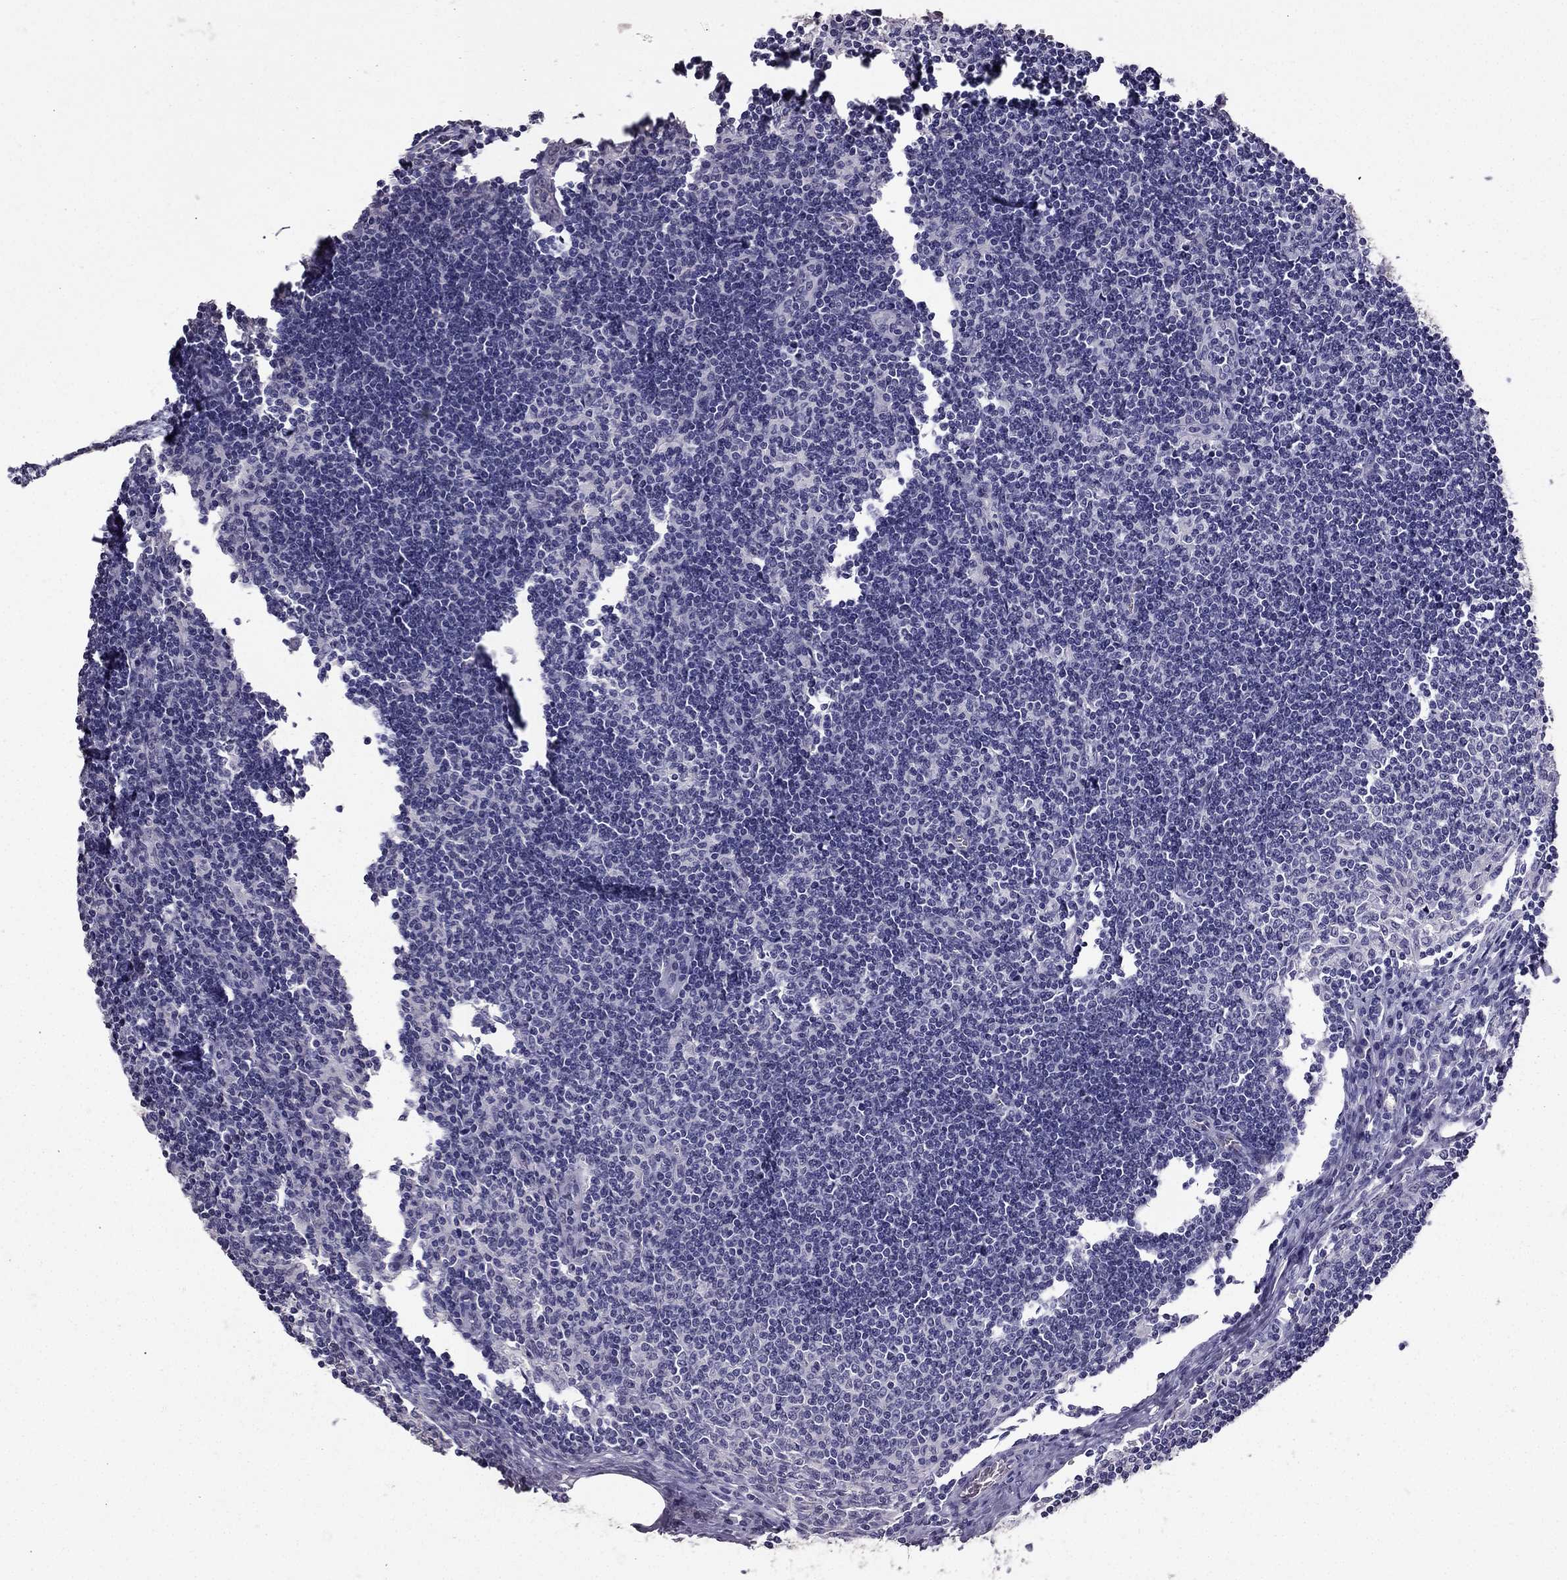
{"staining": {"intensity": "negative", "quantity": "none", "location": "none"}, "tissue": "lymph node", "cell_type": "Germinal center cells", "image_type": "normal", "snomed": [{"axis": "morphology", "description": "Normal tissue, NOS"}, {"axis": "topography", "description": "Lymph node"}], "caption": "Immunohistochemistry (IHC) histopathology image of benign human lymph node stained for a protein (brown), which exhibits no staining in germinal center cells. (Stains: DAB (3,3'-diaminobenzidine) IHC with hematoxylin counter stain, Microscopy: brightfield microscopy at high magnification).", "gene": "ARHGAP11A", "patient": {"sex": "male", "age": 59}}